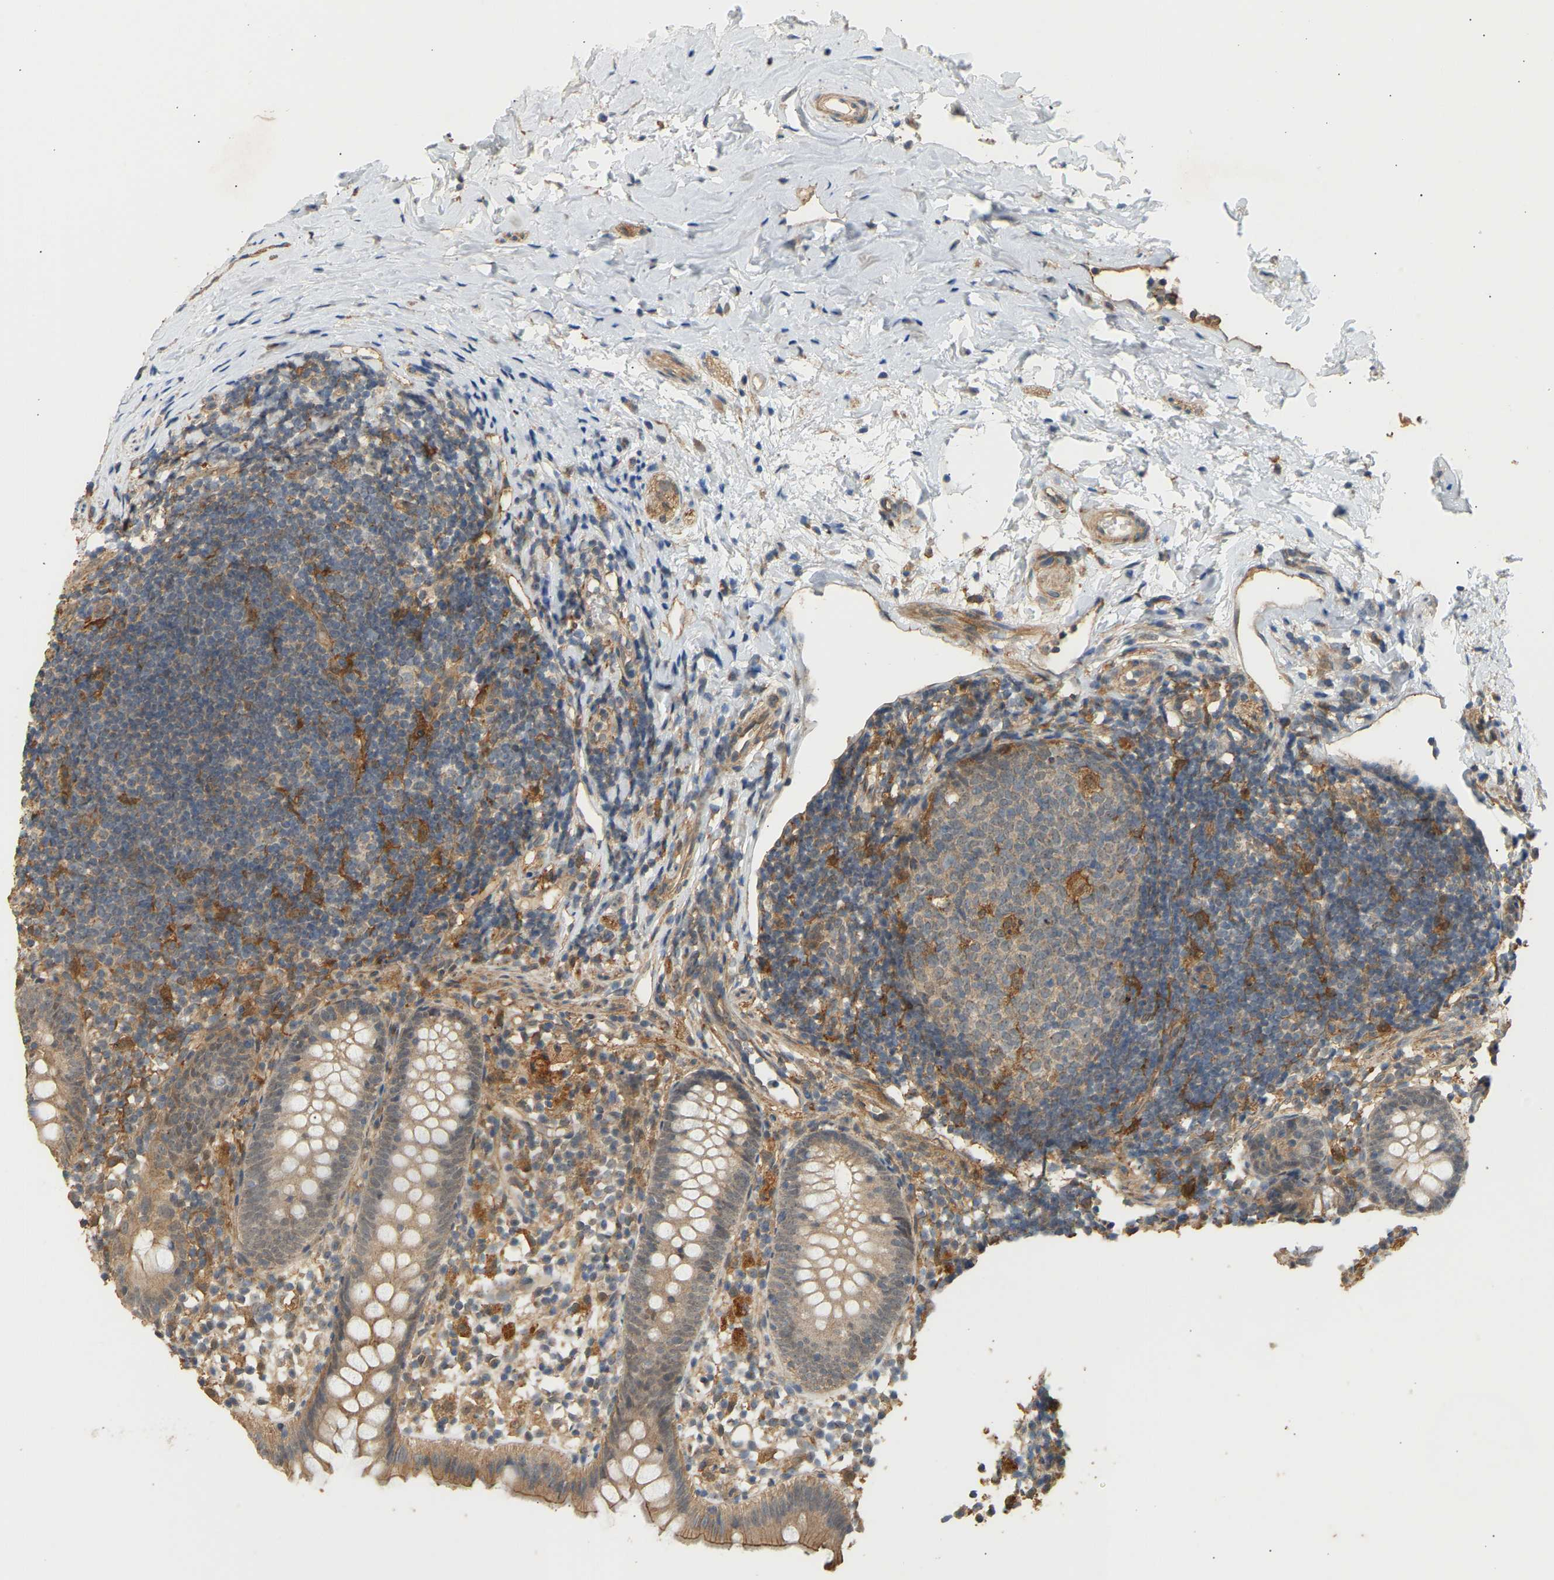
{"staining": {"intensity": "moderate", "quantity": ">75%", "location": "cytoplasmic/membranous"}, "tissue": "appendix", "cell_type": "Glandular cells", "image_type": "normal", "snomed": [{"axis": "morphology", "description": "Normal tissue, NOS"}, {"axis": "topography", "description": "Appendix"}], "caption": "This photomicrograph exhibits IHC staining of unremarkable appendix, with medium moderate cytoplasmic/membranous expression in approximately >75% of glandular cells.", "gene": "RGL1", "patient": {"sex": "female", "age": 20}}